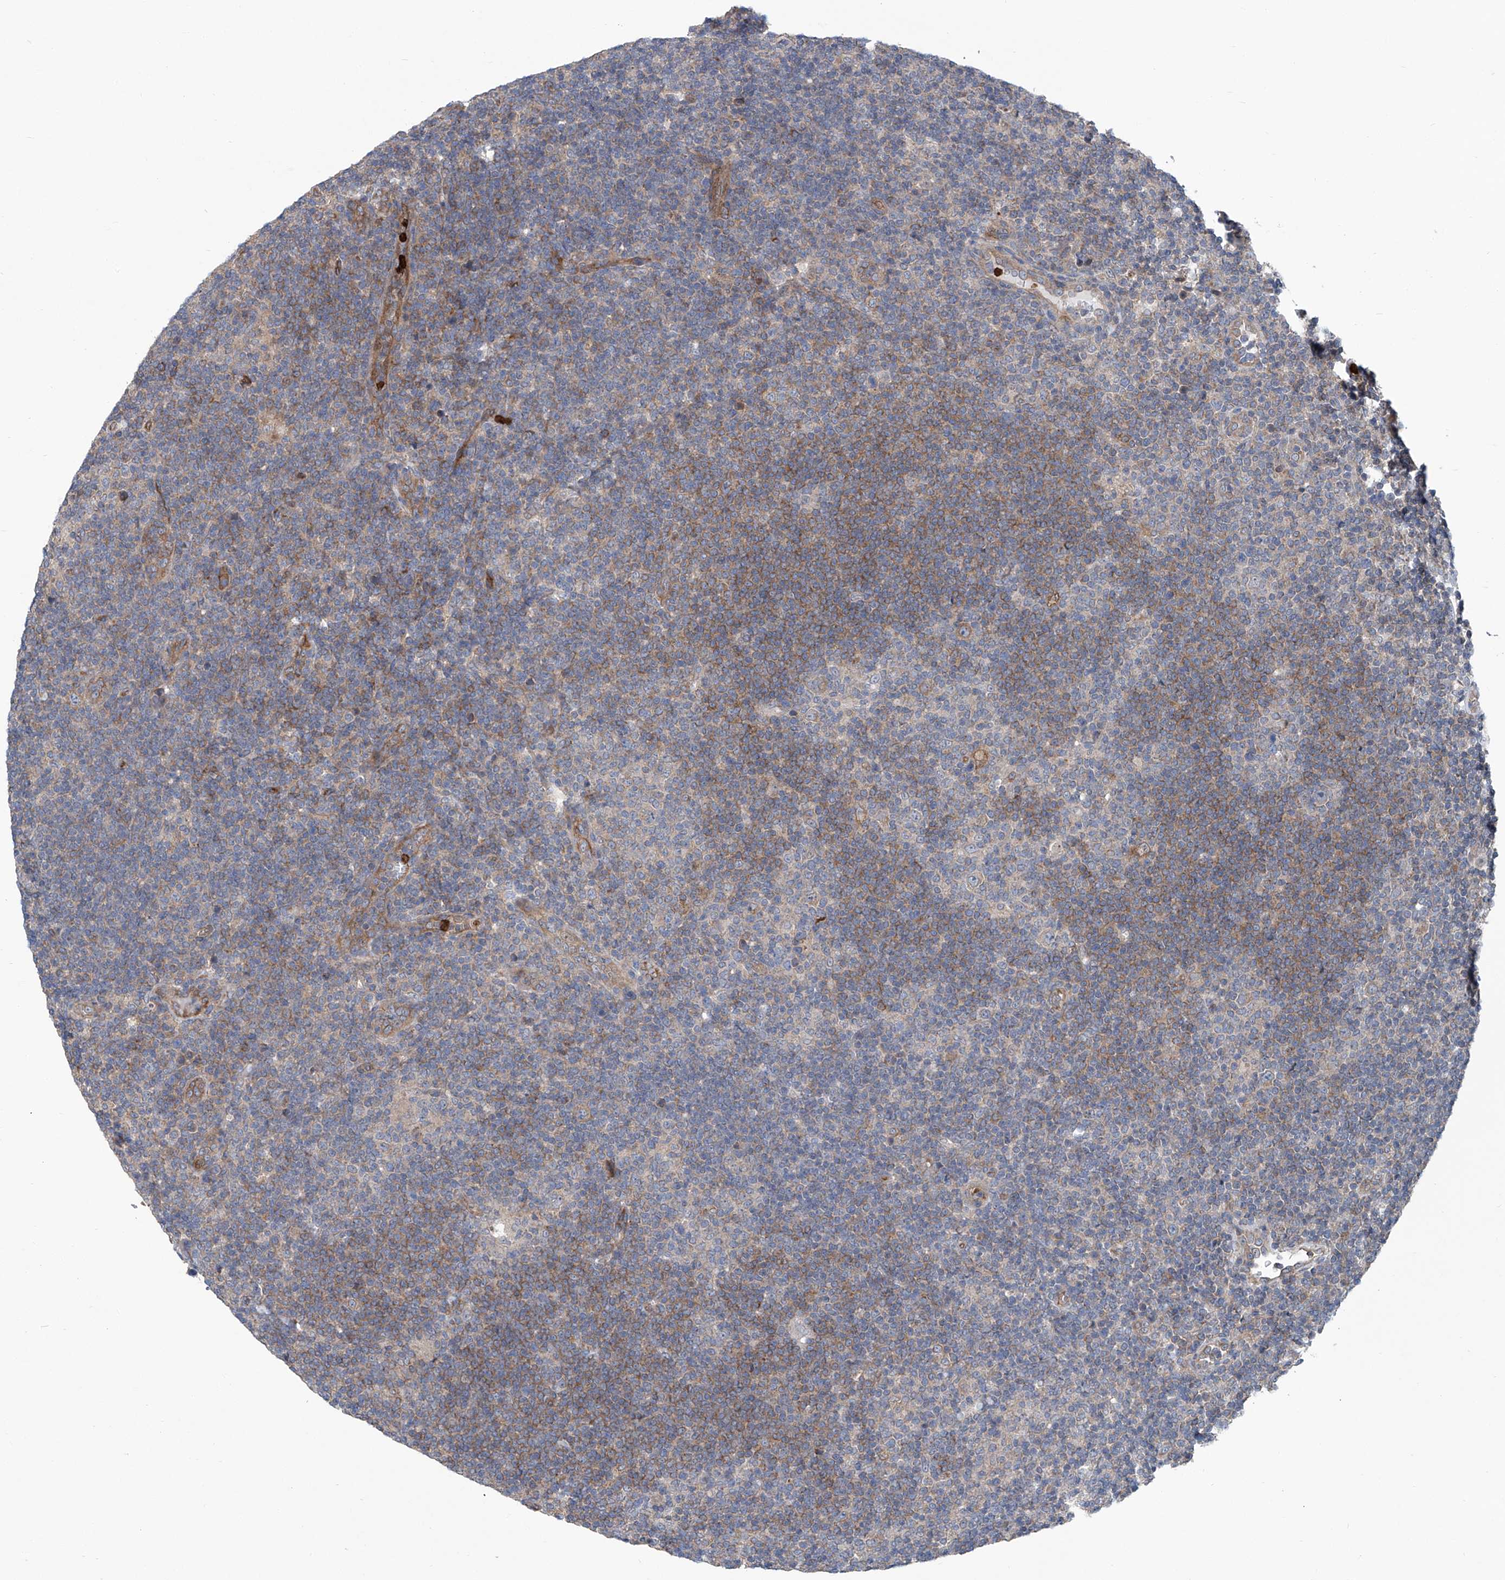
{"staining": {"intensity": "weak", "quantity": "25%-75%", "location": "cytoplasmic/membranous"}, "tissue": "lymphoma", "cell_type": "Tumor cells", "image_type": "cancer", "snomed": [{"axis": "morphology", "description": "Hodgkin's disease, NOS"}, {"axis": "topography", "description": "Lymph node"}], "caption": "A brown stain shows weak cytoplasmic/membranous positivity of a protein in lymphoma tumor cells.", "gene": "EIF2D", "patient": {"sex": "female", "age": 57}}